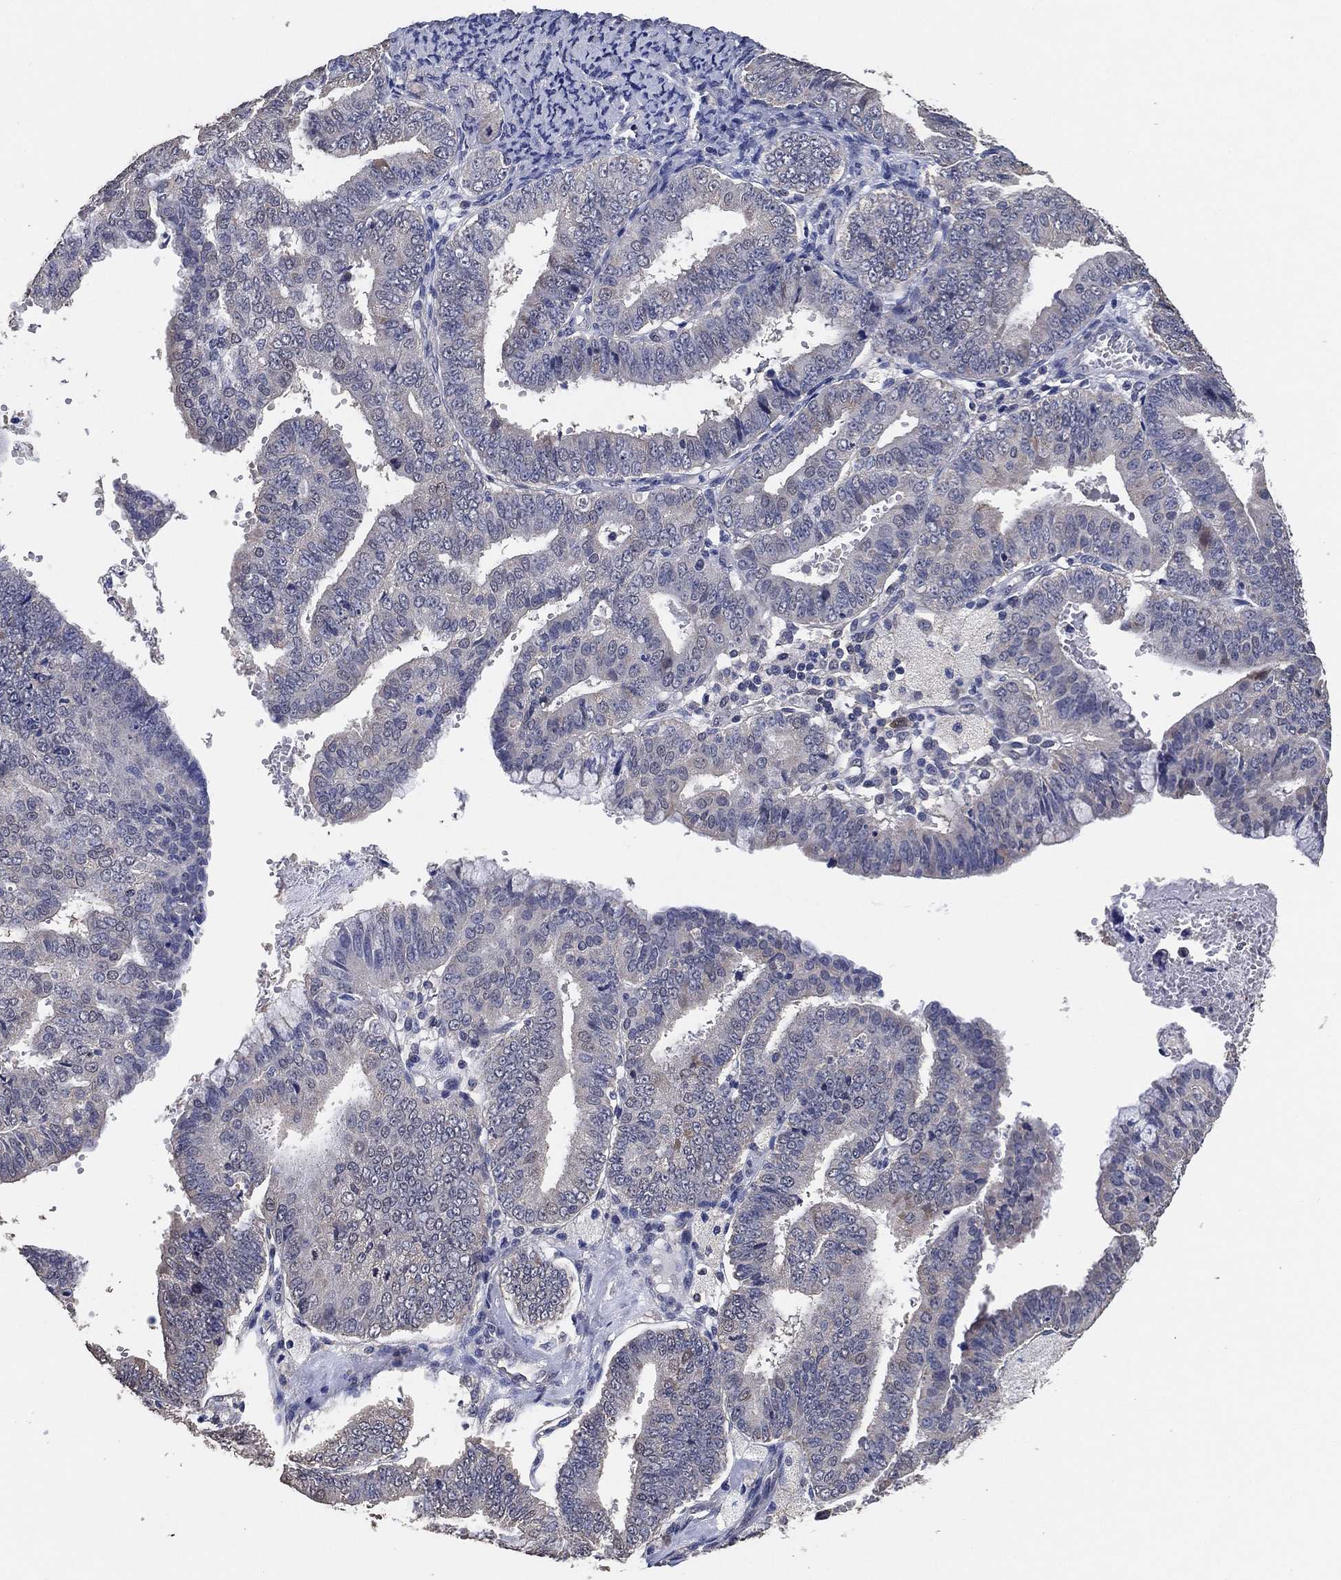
{"staining": {"intensity": "negative", "quantity": "none", "location": "none"}, "tissue": "endometrial cancer", "cell_type": "Tumor cells", "image_type": "cancer", "snomed": [{"axis": "morphology", "description": "Adenocarcinoma, NOS"}, {"axis": "topography", "description": "Endometrium"}], "caption": "Tumor cells show no significant positivity in adenocarcinoma (endometrial). Brightfield microscopy of immunohistochemistry stained with DAB (3,3'-diaminobenzidine) (brown) and hematoxylin (blue), captured at high magnification.", "gene": "KLK5", "patient": {"sex": "female", "age": 63}}